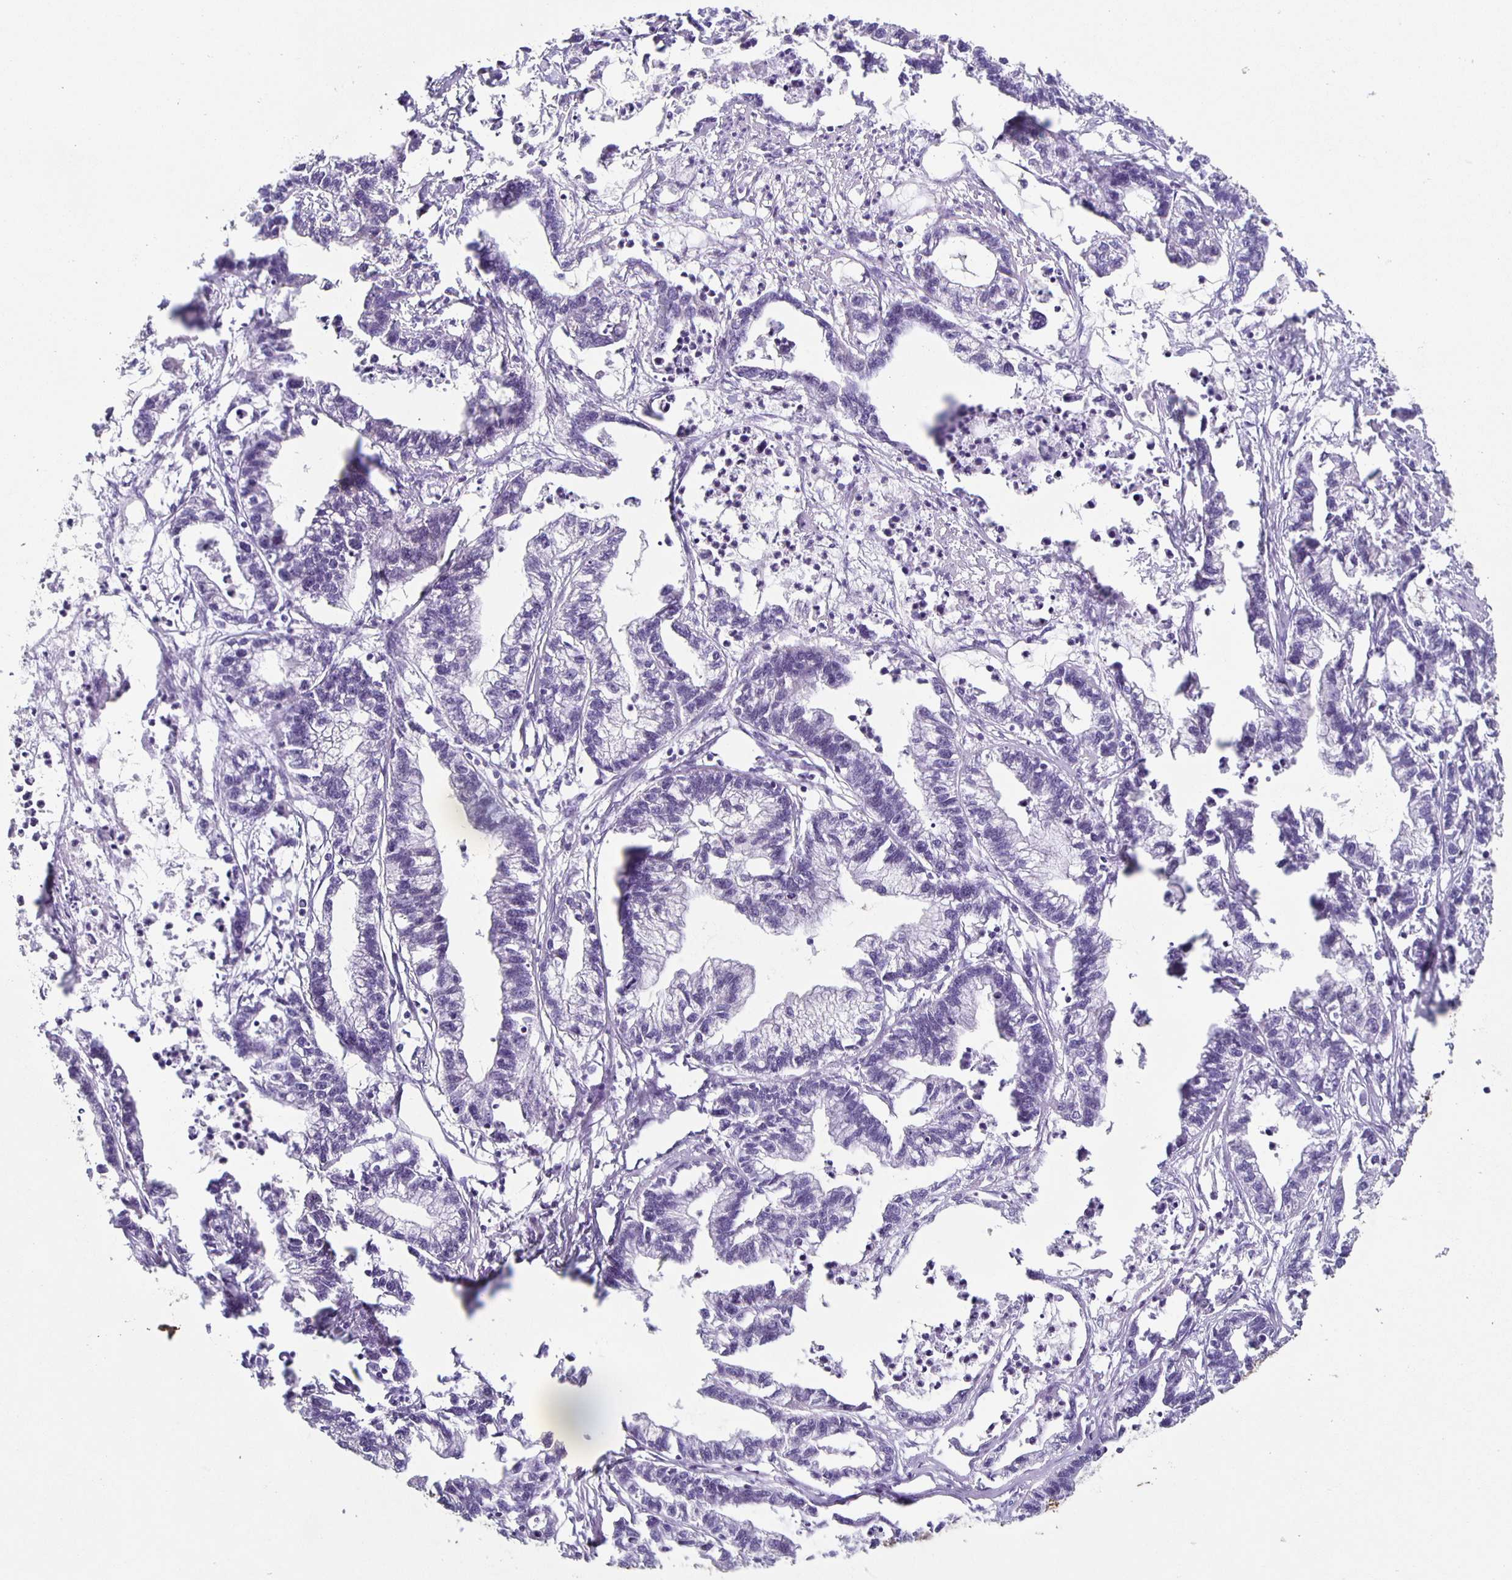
{"staining": {"intensity": "negative", "quantity": "none", "location": "none"}, "tissue": "stomach cancer", "cell_type": "Tumor cells", "image_type": "cancer", "snomed": [{"axis": "morphology", "description": "Adenocarcinoma, NOS"}, {"axis": "topography", "description": "Stomach"}], "caption": "DAB immunohistochemical staining of human stomach cancer (adenocarcinoma) shows no significant positivity in tumor cells.", "gene": "TPPP", "patient": {"sex": "male", "age": 83}}